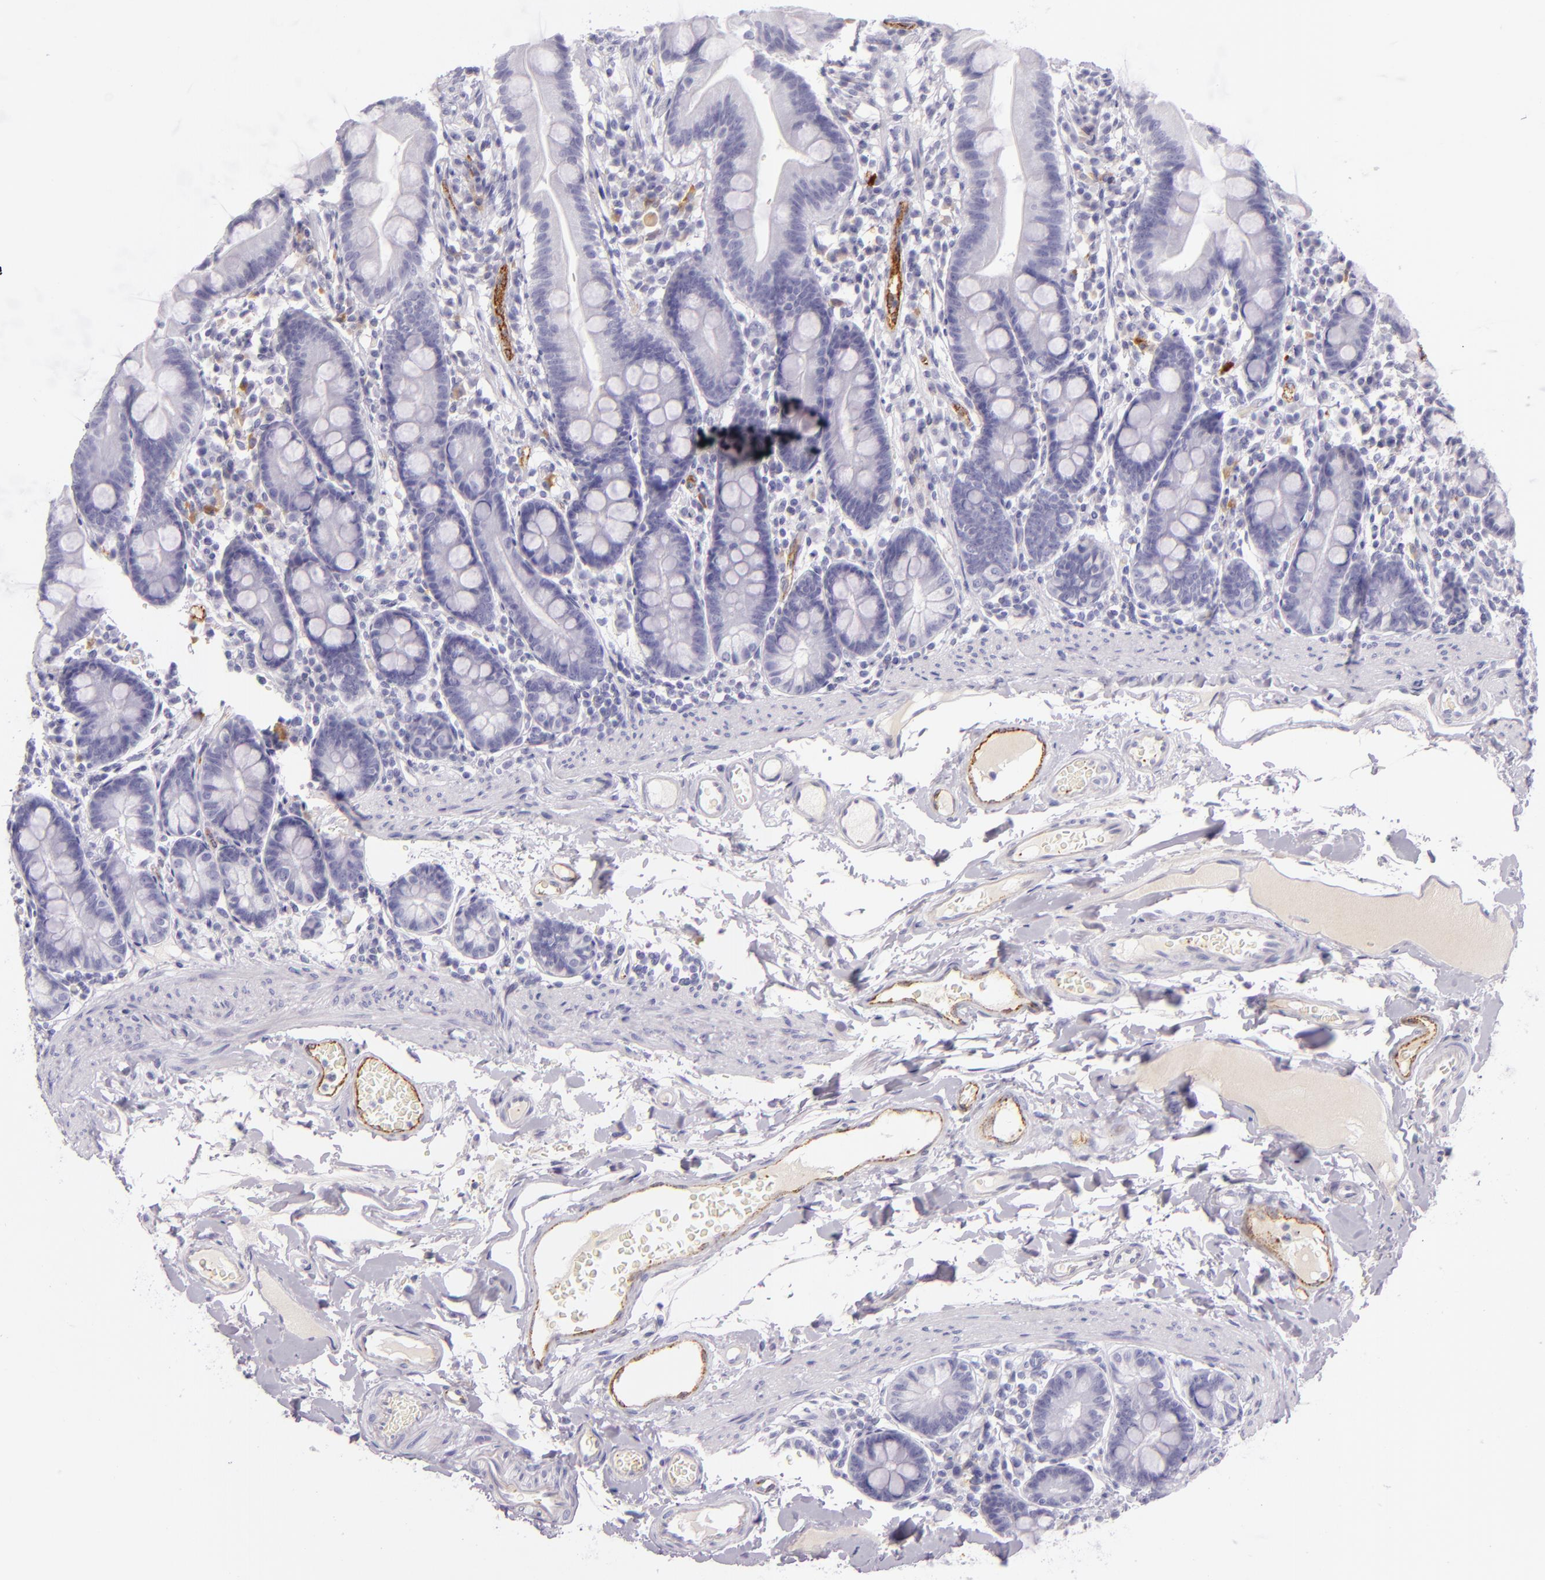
{"staining": {"intensity": "negative", "quantity": "none", "location": "none"}, "tissue": "duodenum", "cell_type": "Glandular cells", "image_type": "normal", "snomed": [{"axis": "morphology", "description": "Normal tissue, NOS"}, {"axis": "topography", "description": "Duodenum"}], "caption": "Immunohistochemistry of unremarkable duodenum shows no expression in glandular cells. (Immunohistochemistry, brightfield microscopy, high magnification).", "gene": "SELP", "patient": {"sex": "male", "age": 50}}